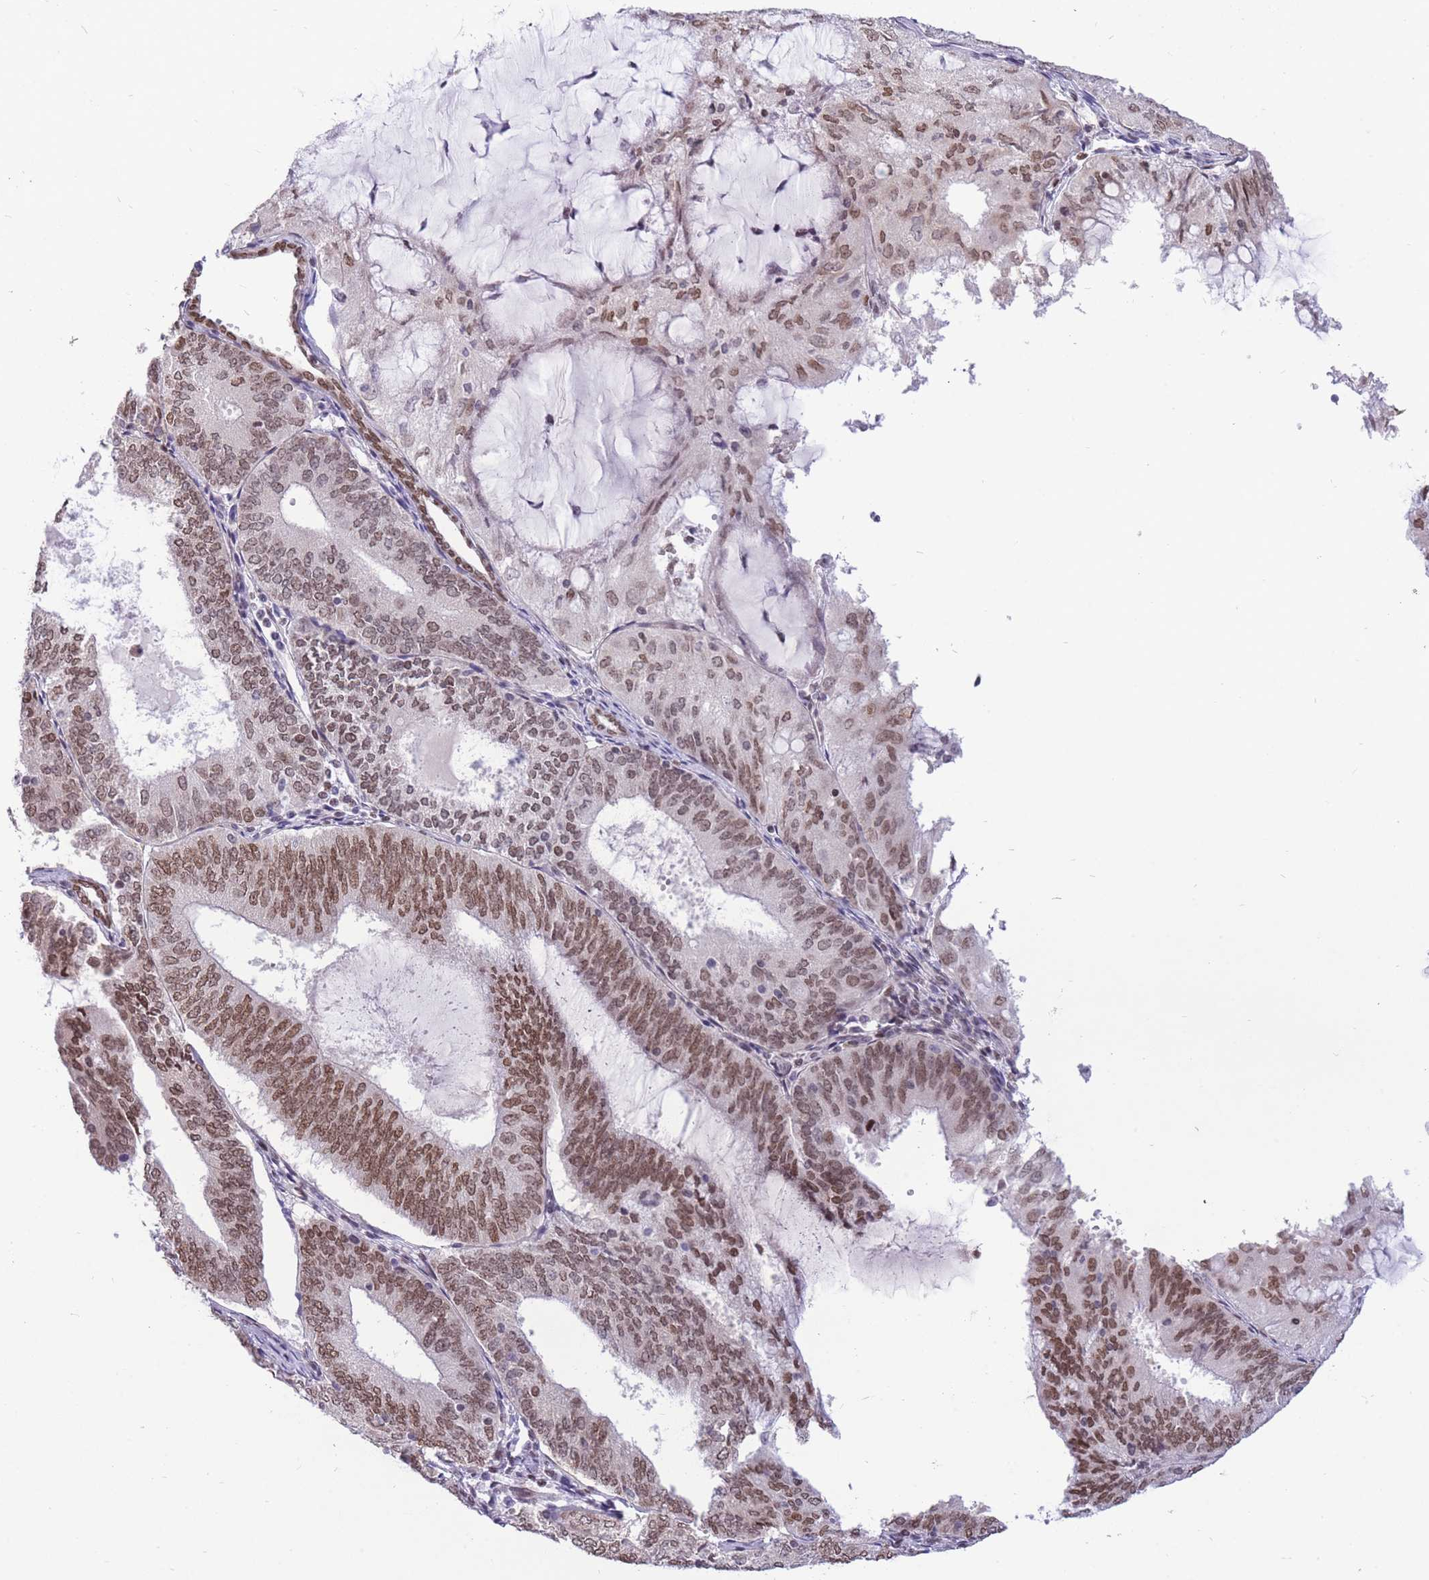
{"staining": {"intensity": "moderate", "quantity": ">75%", "location": "nuclear"}, "tissue": "endometrial cancer", "cell_type": "Tumor cells", "image_type": "cancer", "snomed": [{"axis": "morphology", "description": "Adenocarcinoma, NOS"}, {"axis": "topography", "description": "Endometrium"}], "caption": "A brown stain highlights moderate nuclear staining of a protein in endometrial adenocarcinoma tumor cells. The staining is performed using DAB brown chromogen to label protein expression. The nuclei are counter-stained blue using hematoxylin.", "gene": "HMGN1", "patient": {"sex": "female", "age": 81}}